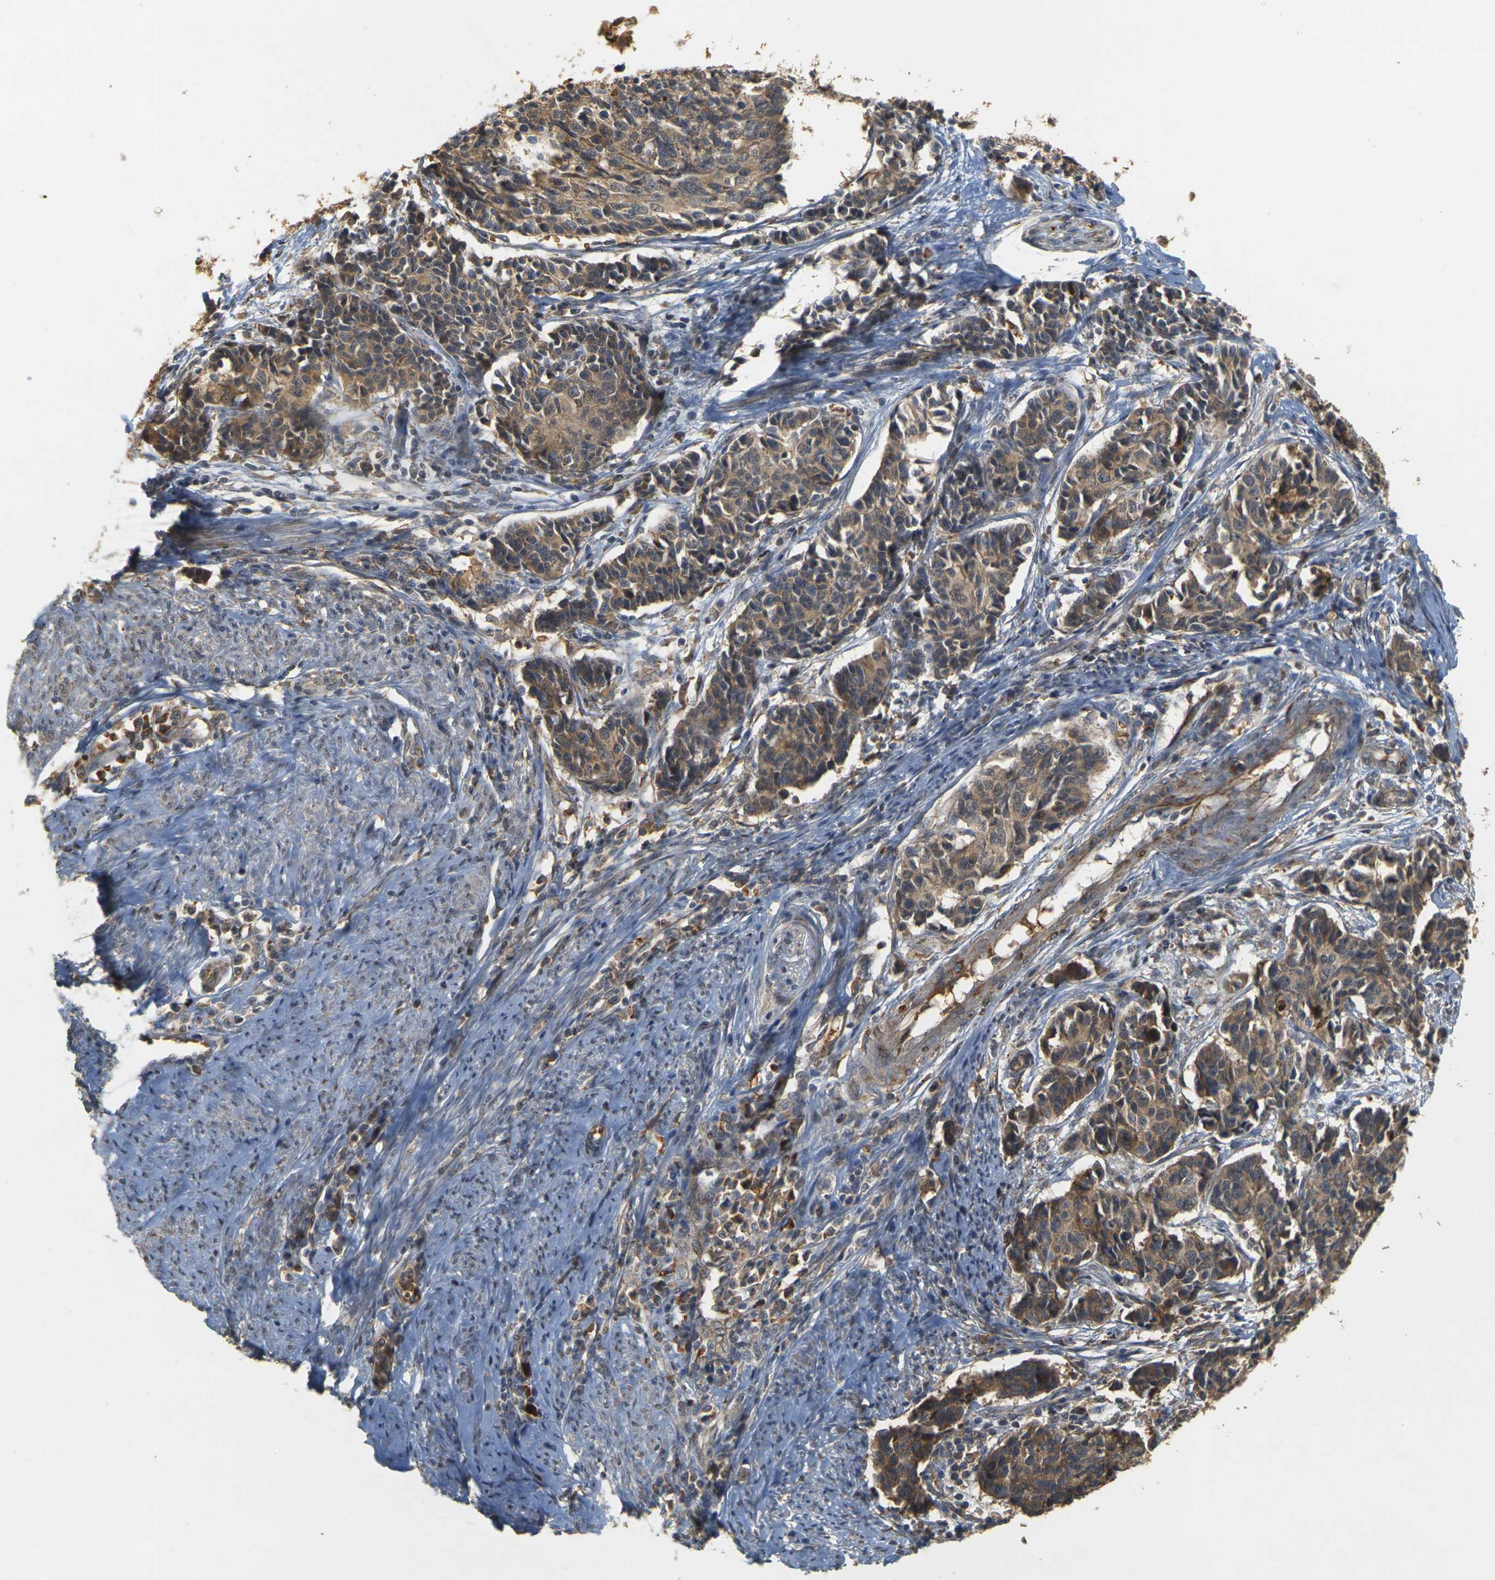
{"staining": {"intensity": "moderate", "quantity": ">75%", "location": "cytoplasmic/membranous"}, "tissue": "cervical cancer", "cell_type": "Tumor cells", "image_type": "cancer", "snomed": [{"axis": "morphology", "description": "Normal tissue, NOS"}, {"axis": "morphology", "description": "Squamous cell carcinoma, NOS"}, {"axis": "topography", "description": "Cervix"}], "caption": "Tumor cells show medium levels of moderate cytoplasmic/membranous expression in approximately >75% of cells in human cervical cancer (squamous cell carcinoma). Using DAB (brown) and hematoxylin (blue) stains, captured at high magnification using brightfield microscopy.", "gene": "MEGF9", "patient": {"sex": "female", "age": 35}}